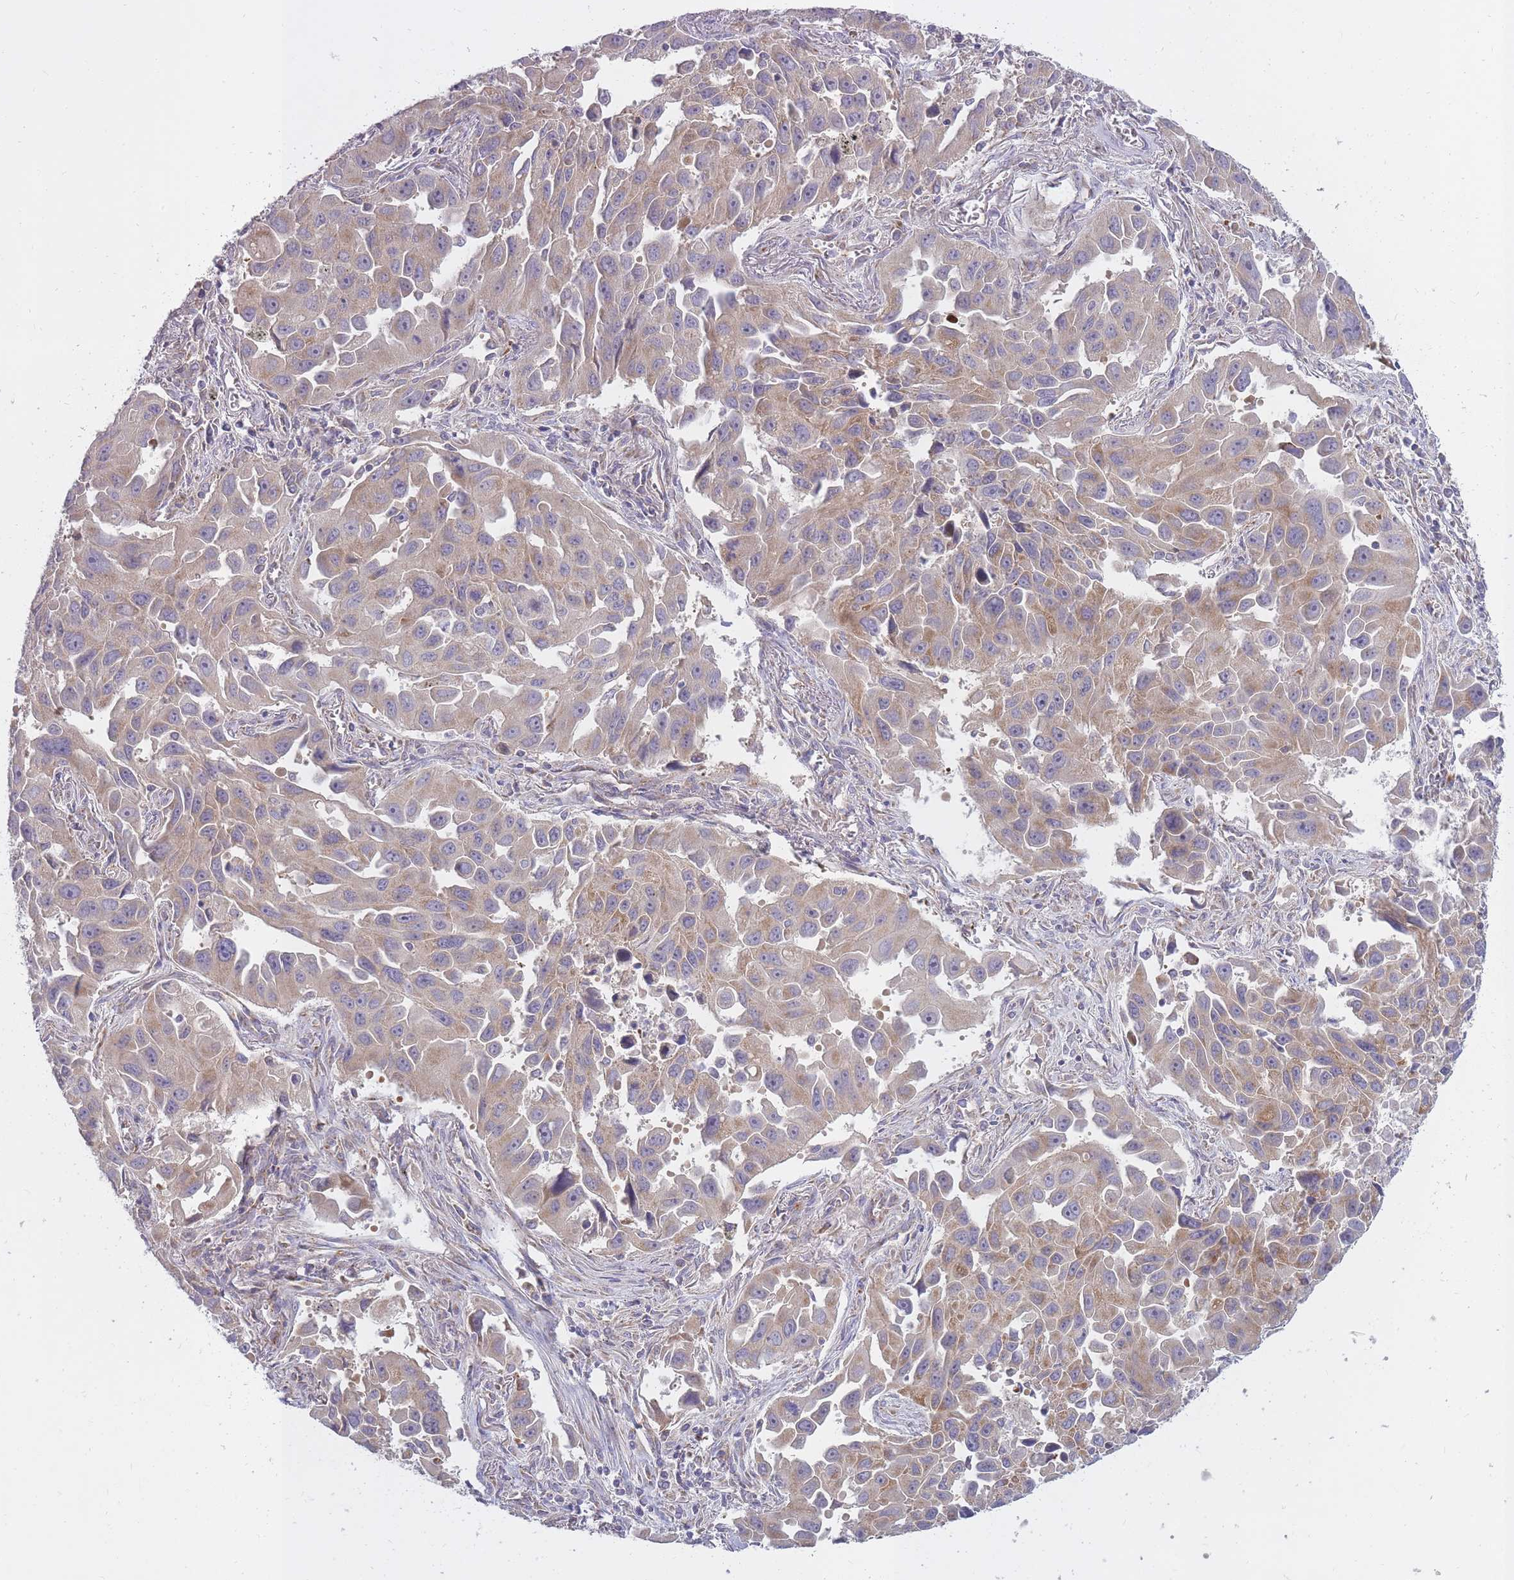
{"staining": {"intensity": "moderate", "quantity": "25%-75%", "location": "cytoplasmic/membranous"}, "tissue": "lung cancer", "cell_type": "Tumor cells", "image_type": "cancer", "snomed": [{"axis": "morphology", "description": "Adenocarcinoma, NOS"}, {"axis": "topography", "description": "Lung"}], "caption": "High-power microscopy captured an immunohistochemistry photomicrograph of lung cancer (adenocarcinoma), revealing moderate cytoplasmic/membranous staining in about 25%-75% of tumor cells. The staining was performed using DAB (3,3'-diaminobenzidine), with brown indicating positive protein expression. Nuclei are stained blue with hematoxylin.", "gene": "ALKBH4", "patient": {"sex": "male", "age": 66}}